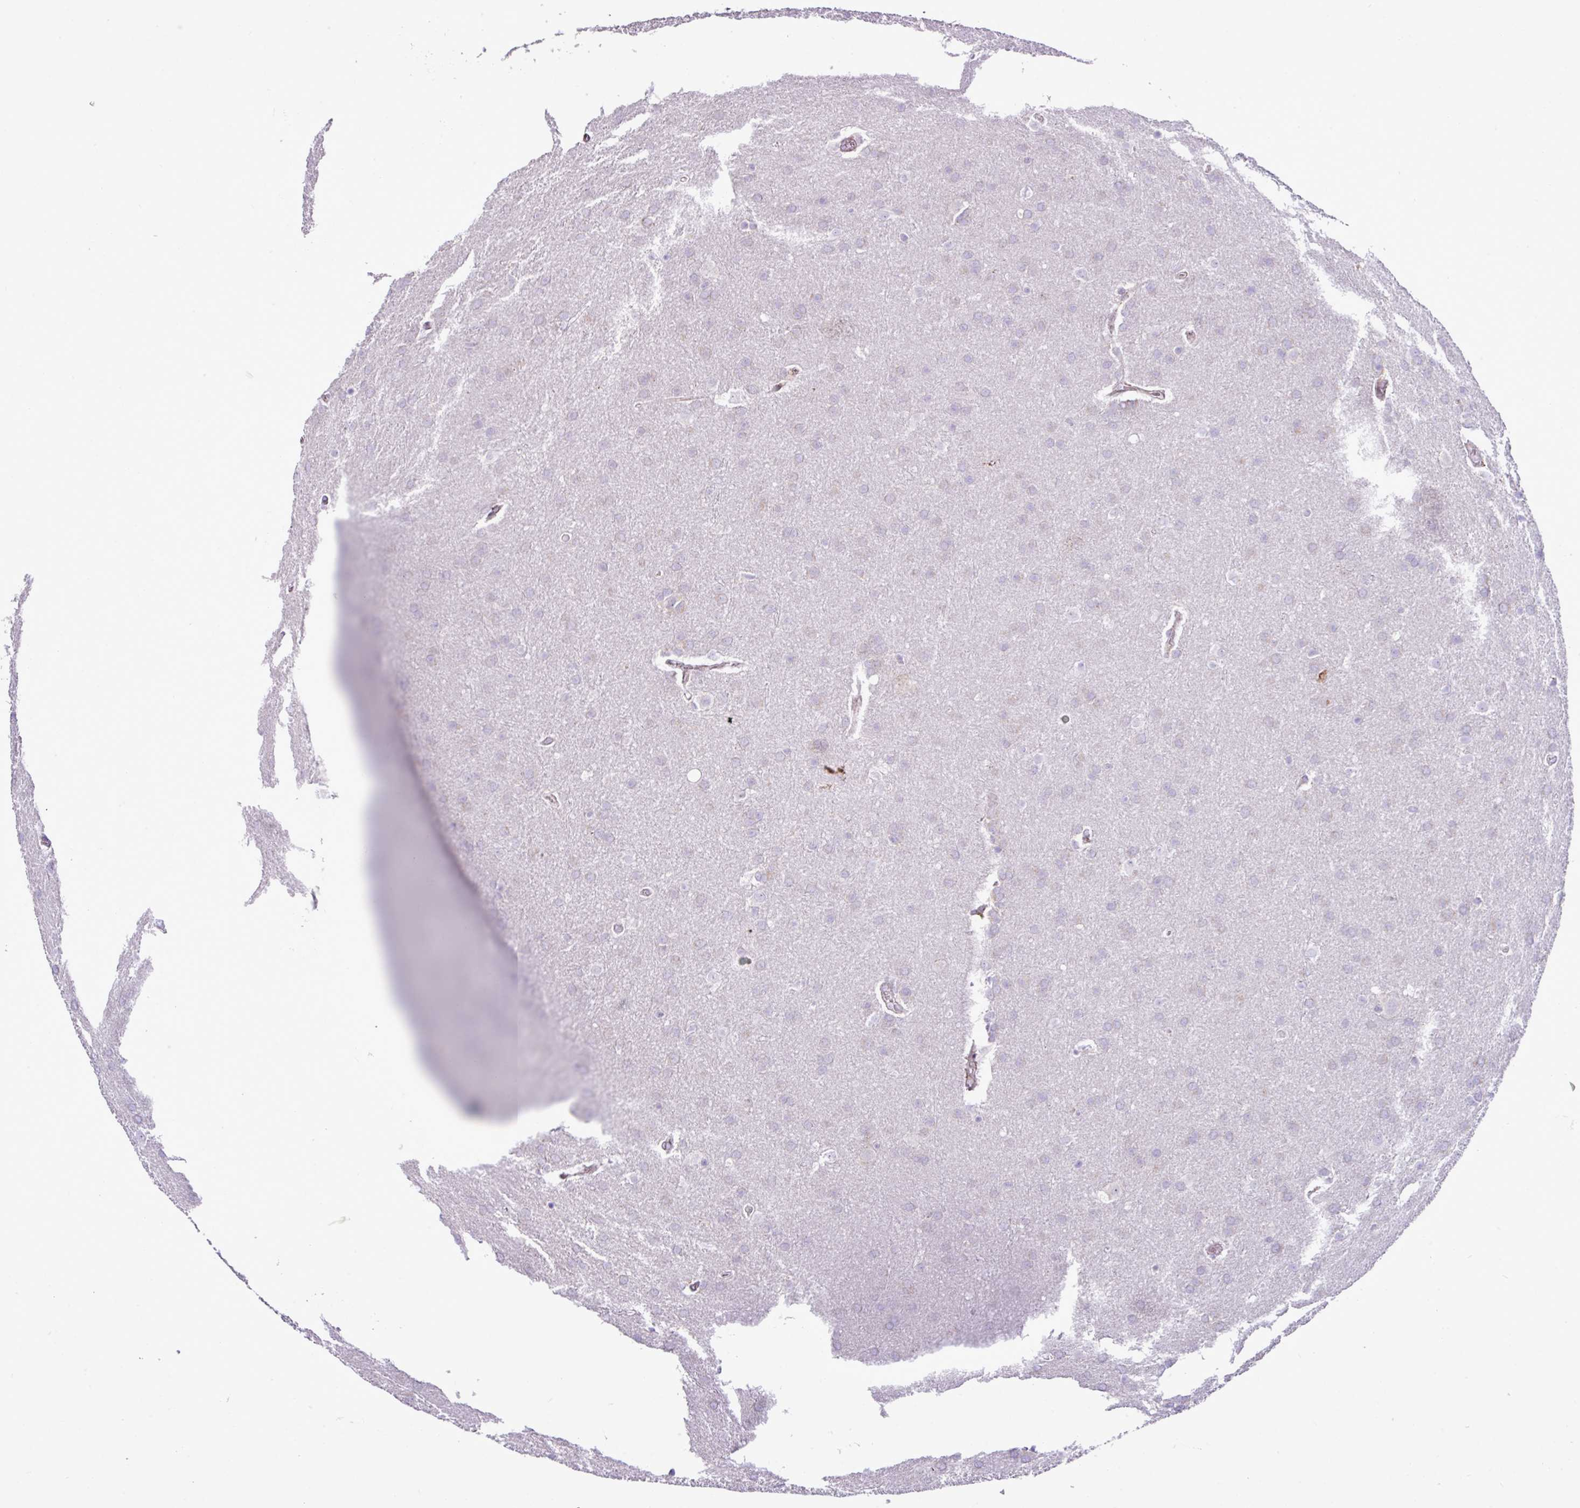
{"staining": {"intensity": "negative", "quantity": "none", "location": "none"}, "tissue": "glioma", "cell_type": "Tumor cells", "image_type": "cancer", "snomed": [{"axis": "morphology", "description": "Glioma, malignant, Low grade"}, {"axis": "topography", "description": "Brain"}], "caption": "Immunohistochemical staining of human glioma displays no significant expression in tumor cells.", "gene": "ZSCAN5A", "patient": {"sex": "female", "age": 32}}